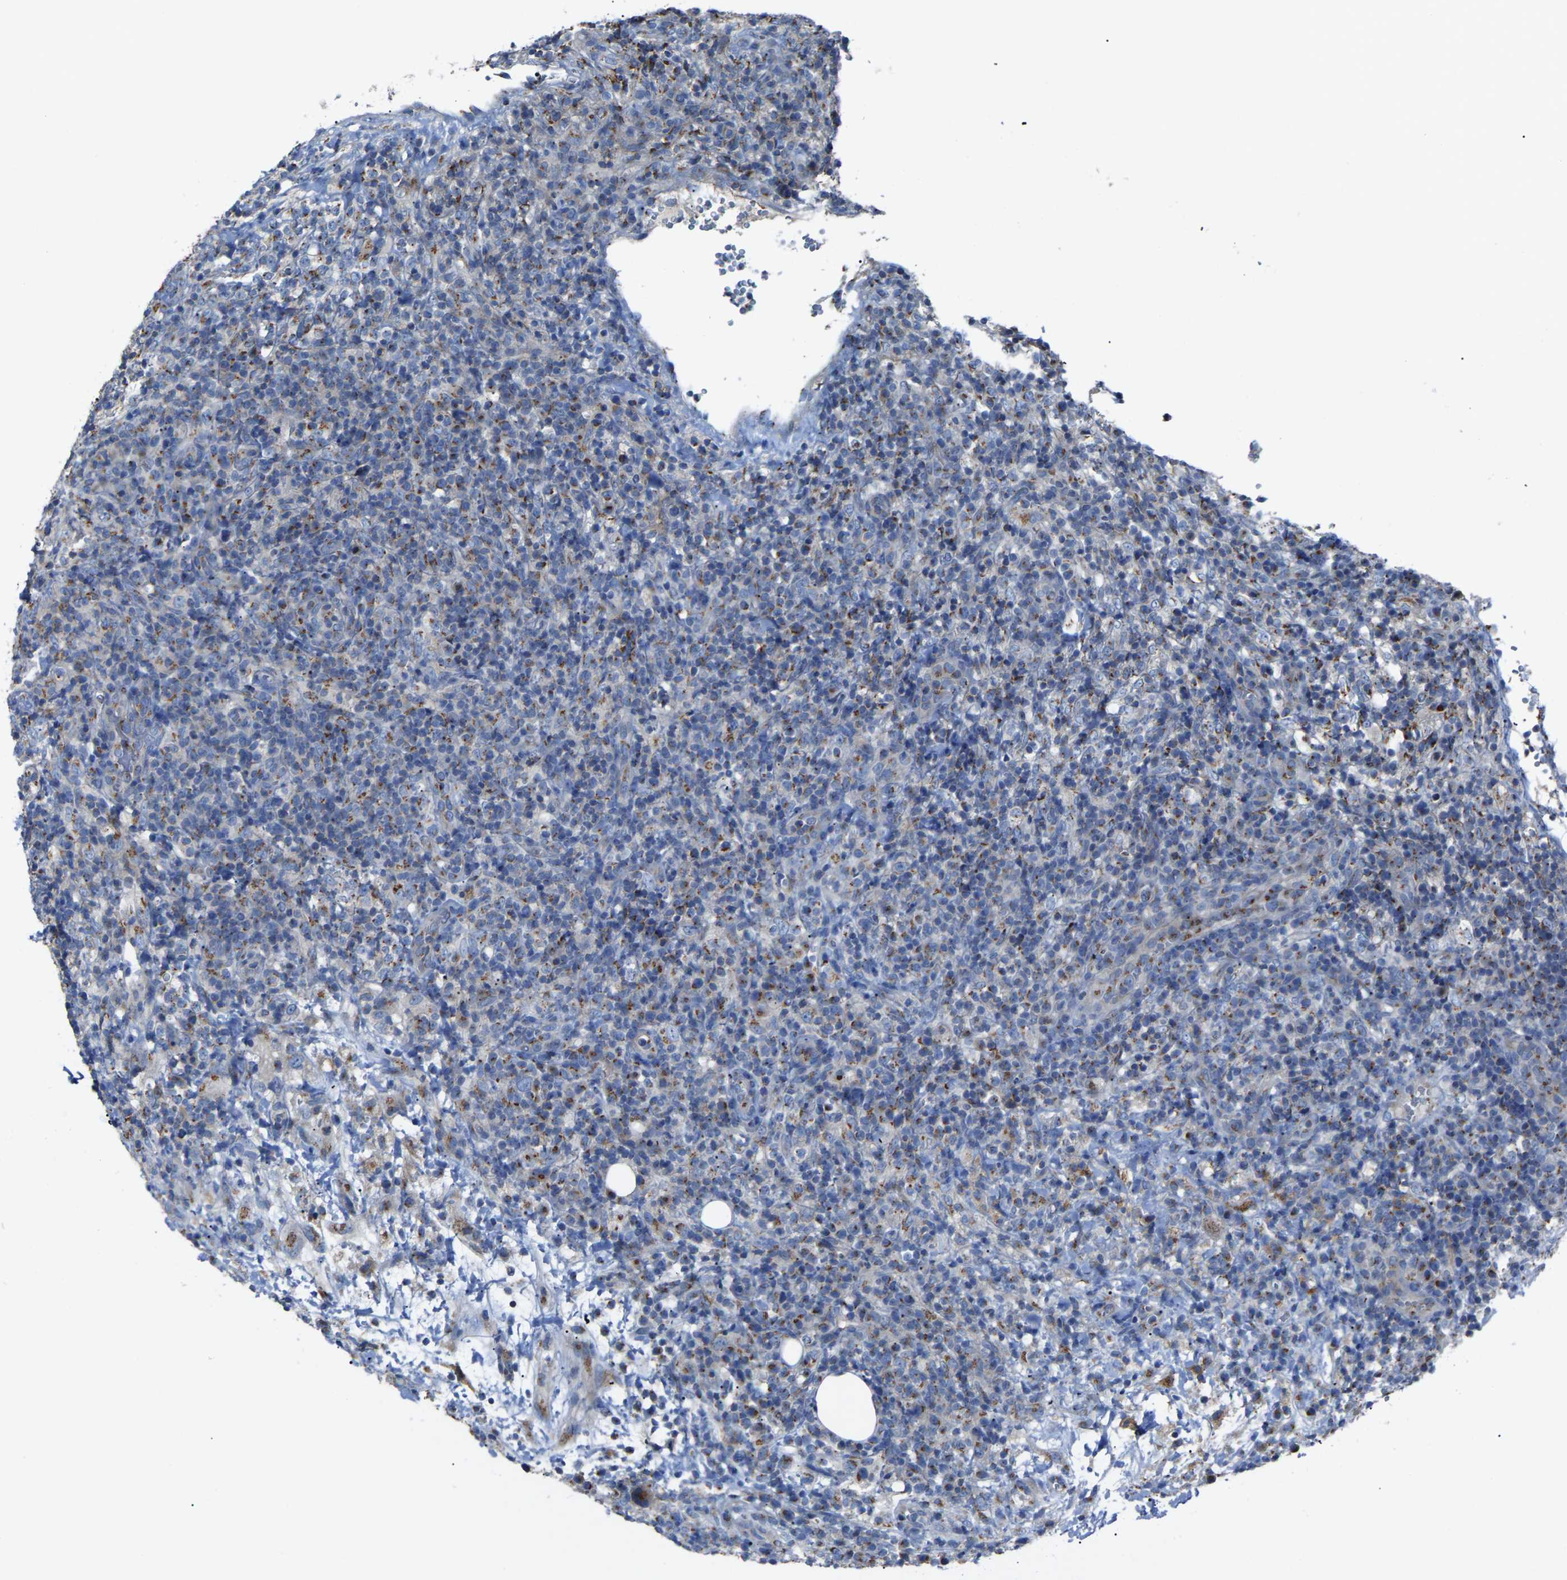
{"staining": {"intensity": "moderate", "quantity": "25%-75%", "location": "cytoplasmic/membranous"}, "tissue": "lymphoma", "cell_type": "Tumor cells", "image_type": "cancer", "snomed": [{"axis": "morphology", "description": "Malignant lymphoma, non-Hodgkin's type, High grade"}, {"axis": "topography", "description": "Lymph node"}], "caption": "Immunohistochemistry (IHC) staining of lymphoma, which reveals medium levels of moderate cytoplasmic/membranous expression in about 25%-75% of tumor cells indicating moderate cytoplasmic/membranous protein staining. The staining was performed using DAB (3,3'-diaminobenzidine) (brown) for protein detection and nuclei were counterstained in hematoxylin (blue).", "gene": "CANT1", "patient": {"sex": "female", "age": 76}}